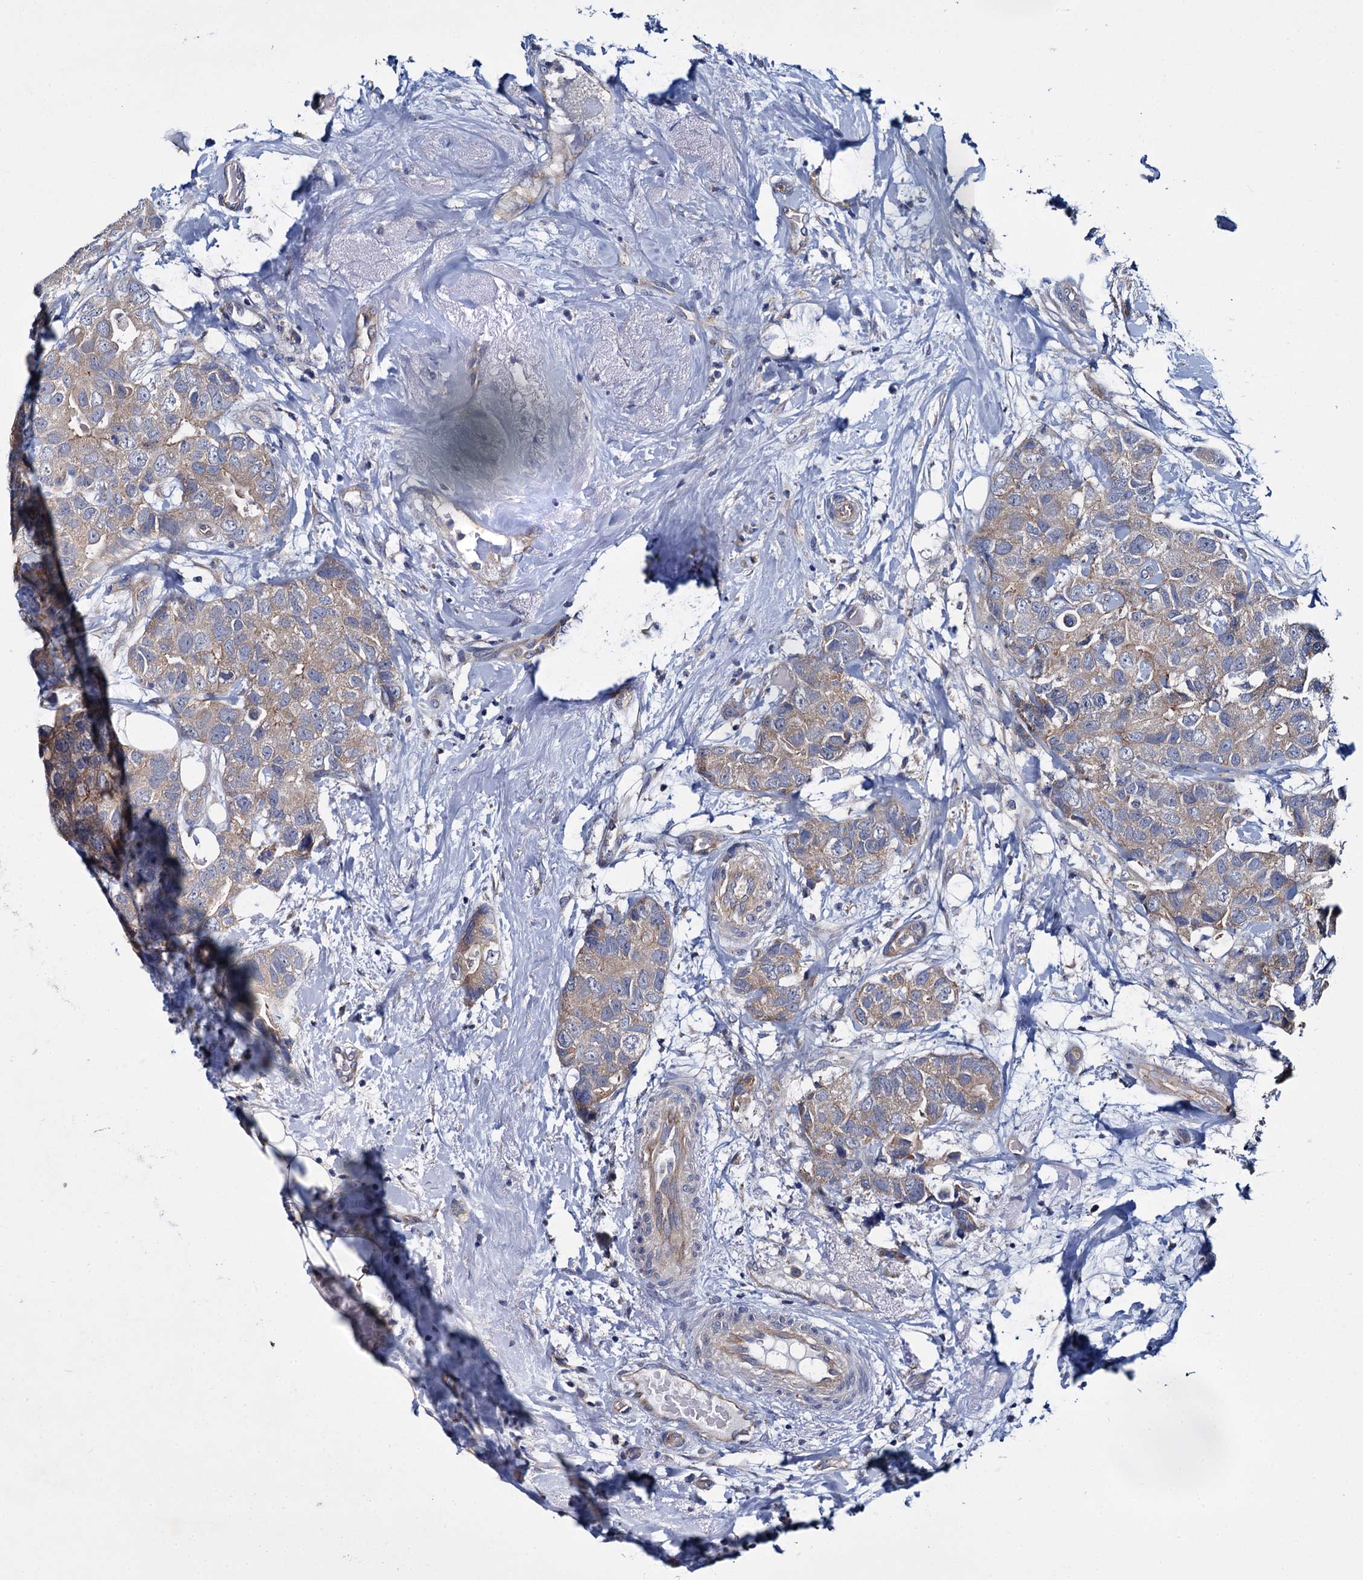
{"staining": {"intensity": "moderate", "quantity": ">75%", "location": "cytoplasmic/membranous"}, "tissue": "breast cancer", "cell_type": "Tumor cells", "image_type": "cancer", "snomed": [{"axis": "morphology", "description": "Duct carcinoma"}, {"axis": "topography", "description": "Breast"}], "caption": "This image displays immunohistochemistry (IHC) staining of invasive ductal carcinoma (breast), with medium moderate cytoplasmic/membranous positivity in about >75% of tumor cells.", "gene": "CEP295", "patient": {"sex": "female", "age": 62}}